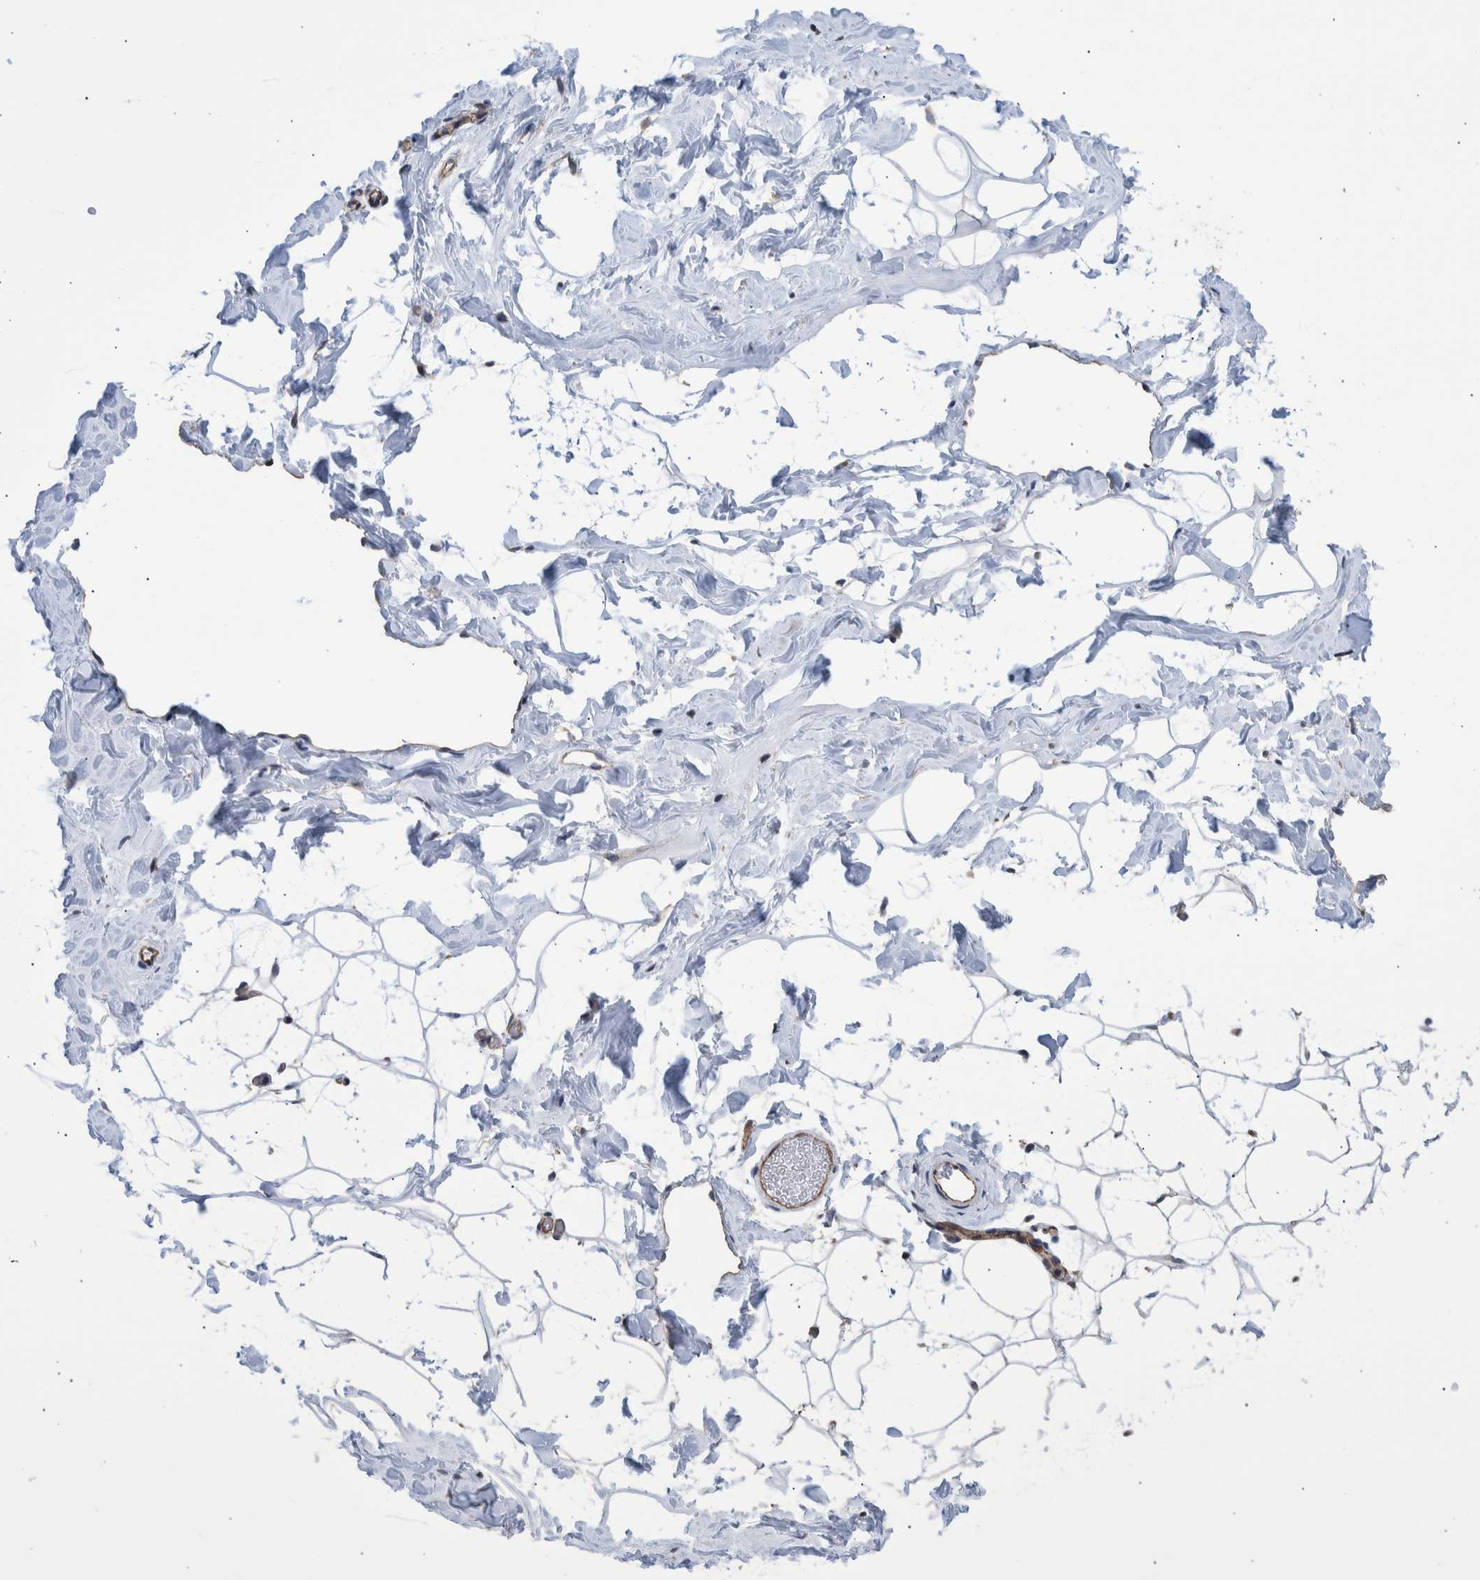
{"staining": {"intensity": "weak", "quantity": "25%-75%", "location": "cytoplasmic/membranous"}, "tissue": "adipose tissue", "cell_type": "Adipocytes", "image_type": "normal", "snomed": [{"axis": "morphology", "description": "Normal tissue, NOS"}, {"axis": "morphology", "description": "Fibrosis, NOS"}, {"axis": "topography", "description": "Breast"}, {"axis": "topography", "description": "Adipose tissue"}], "caption": "This is a micrograph of IHC staining of benign adipose tissue, which shows weak positivity in the cytoplasmic/membranous of adipocytes.", "gene": "PPP3CC", "patient": {"sex": "female", "age": 39}}